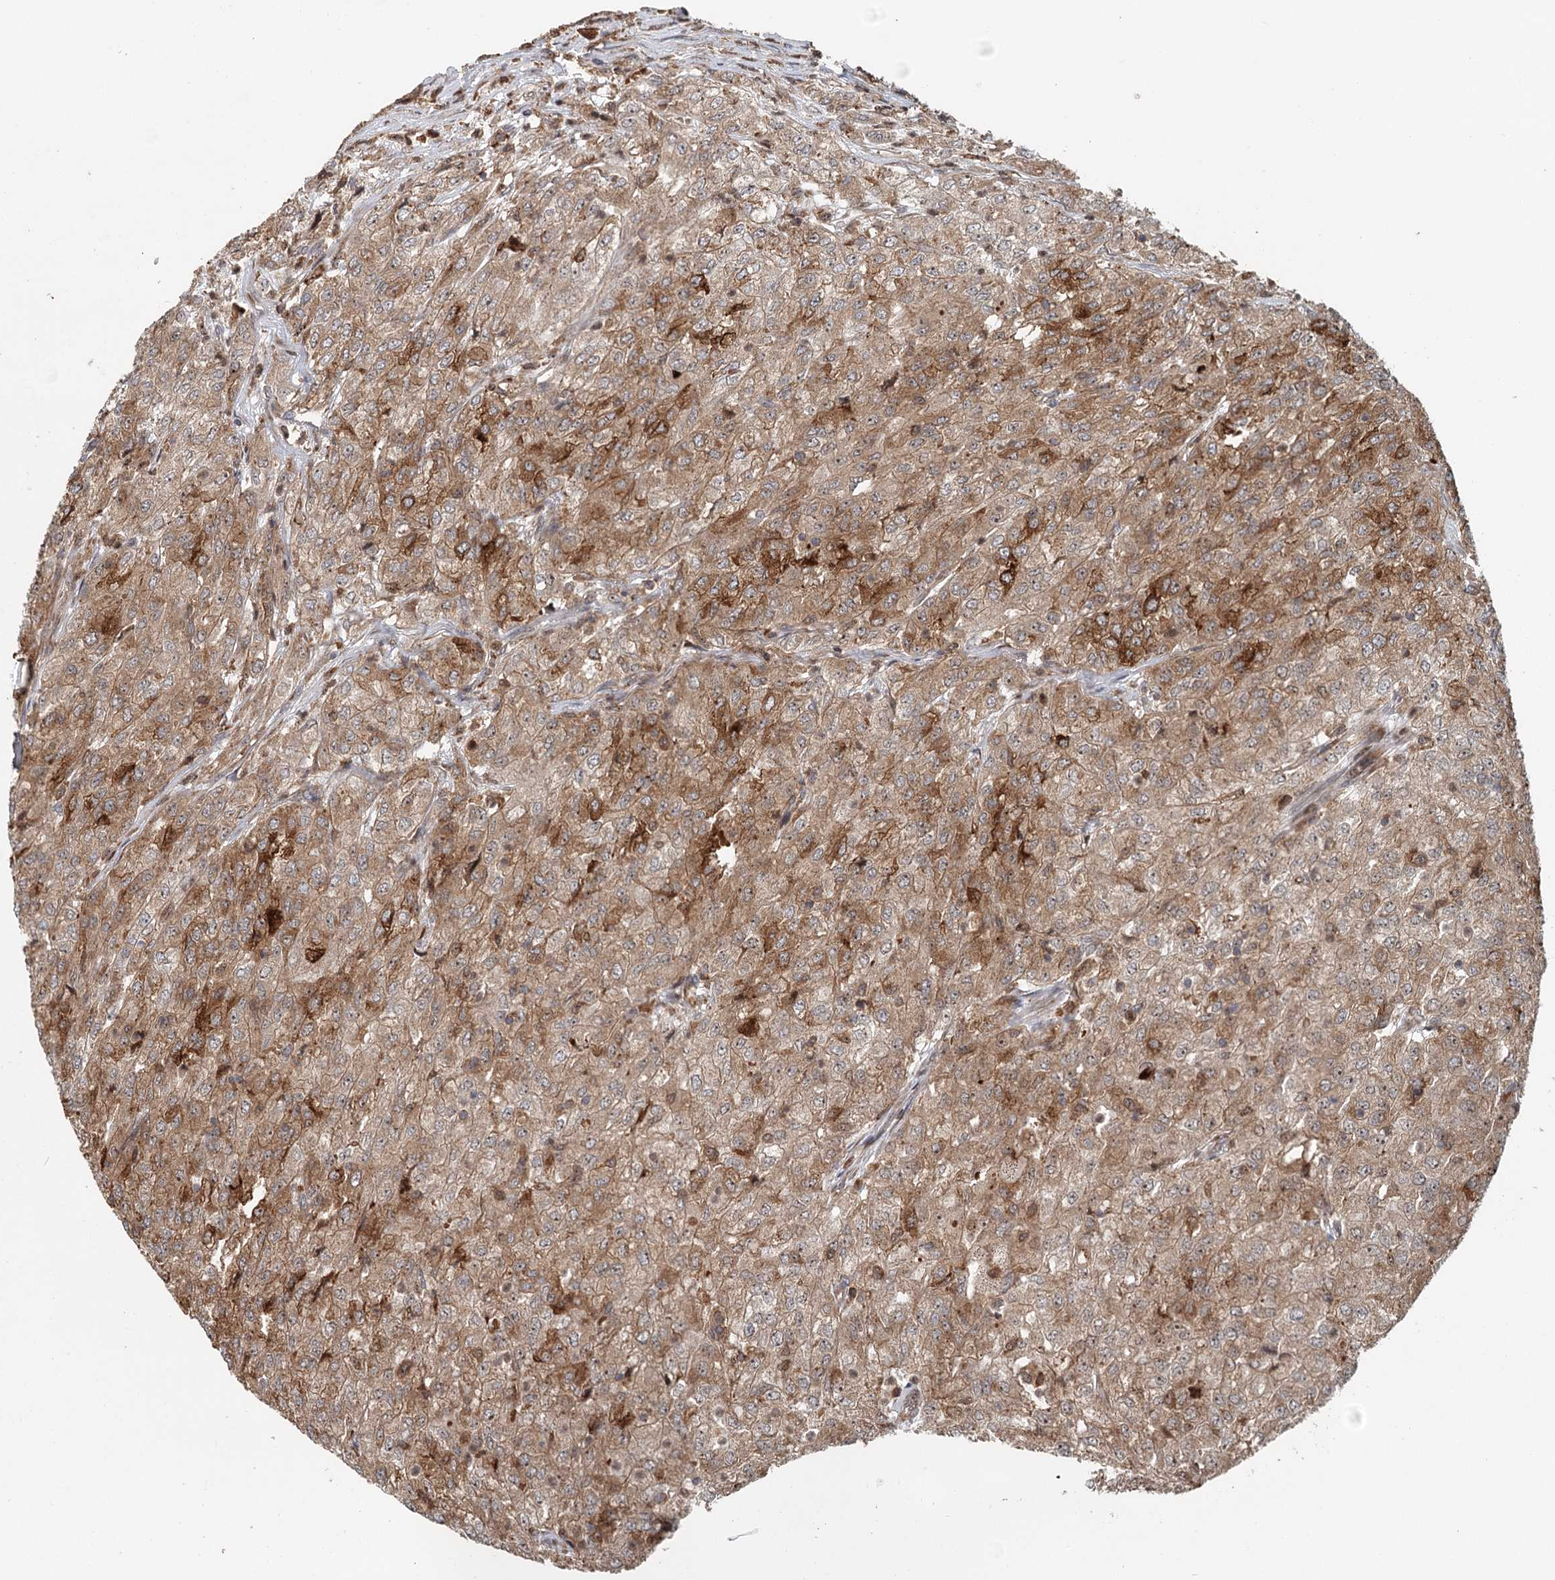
{"staining": {"intensity": "moderate", "quantity": ">75%", "location": "cytoplasmic/membranous"}, "tissue": "renal cancer", "cell_type": "Tumor cells", "image_type": "cancer", "snomed": [{"axis": "morphology", "description": "Adenocarcinoma, NOS"}, {"axis": "topography", "description": "Kidney"}], "caption": "Brown immunohistochemical staining in renal cancer exhibits moderate cytoplasmic/membranous expression in about >75% of tumor cells.", "gene": "RNF111", "patient": {"sex": "female", "age": 54}}